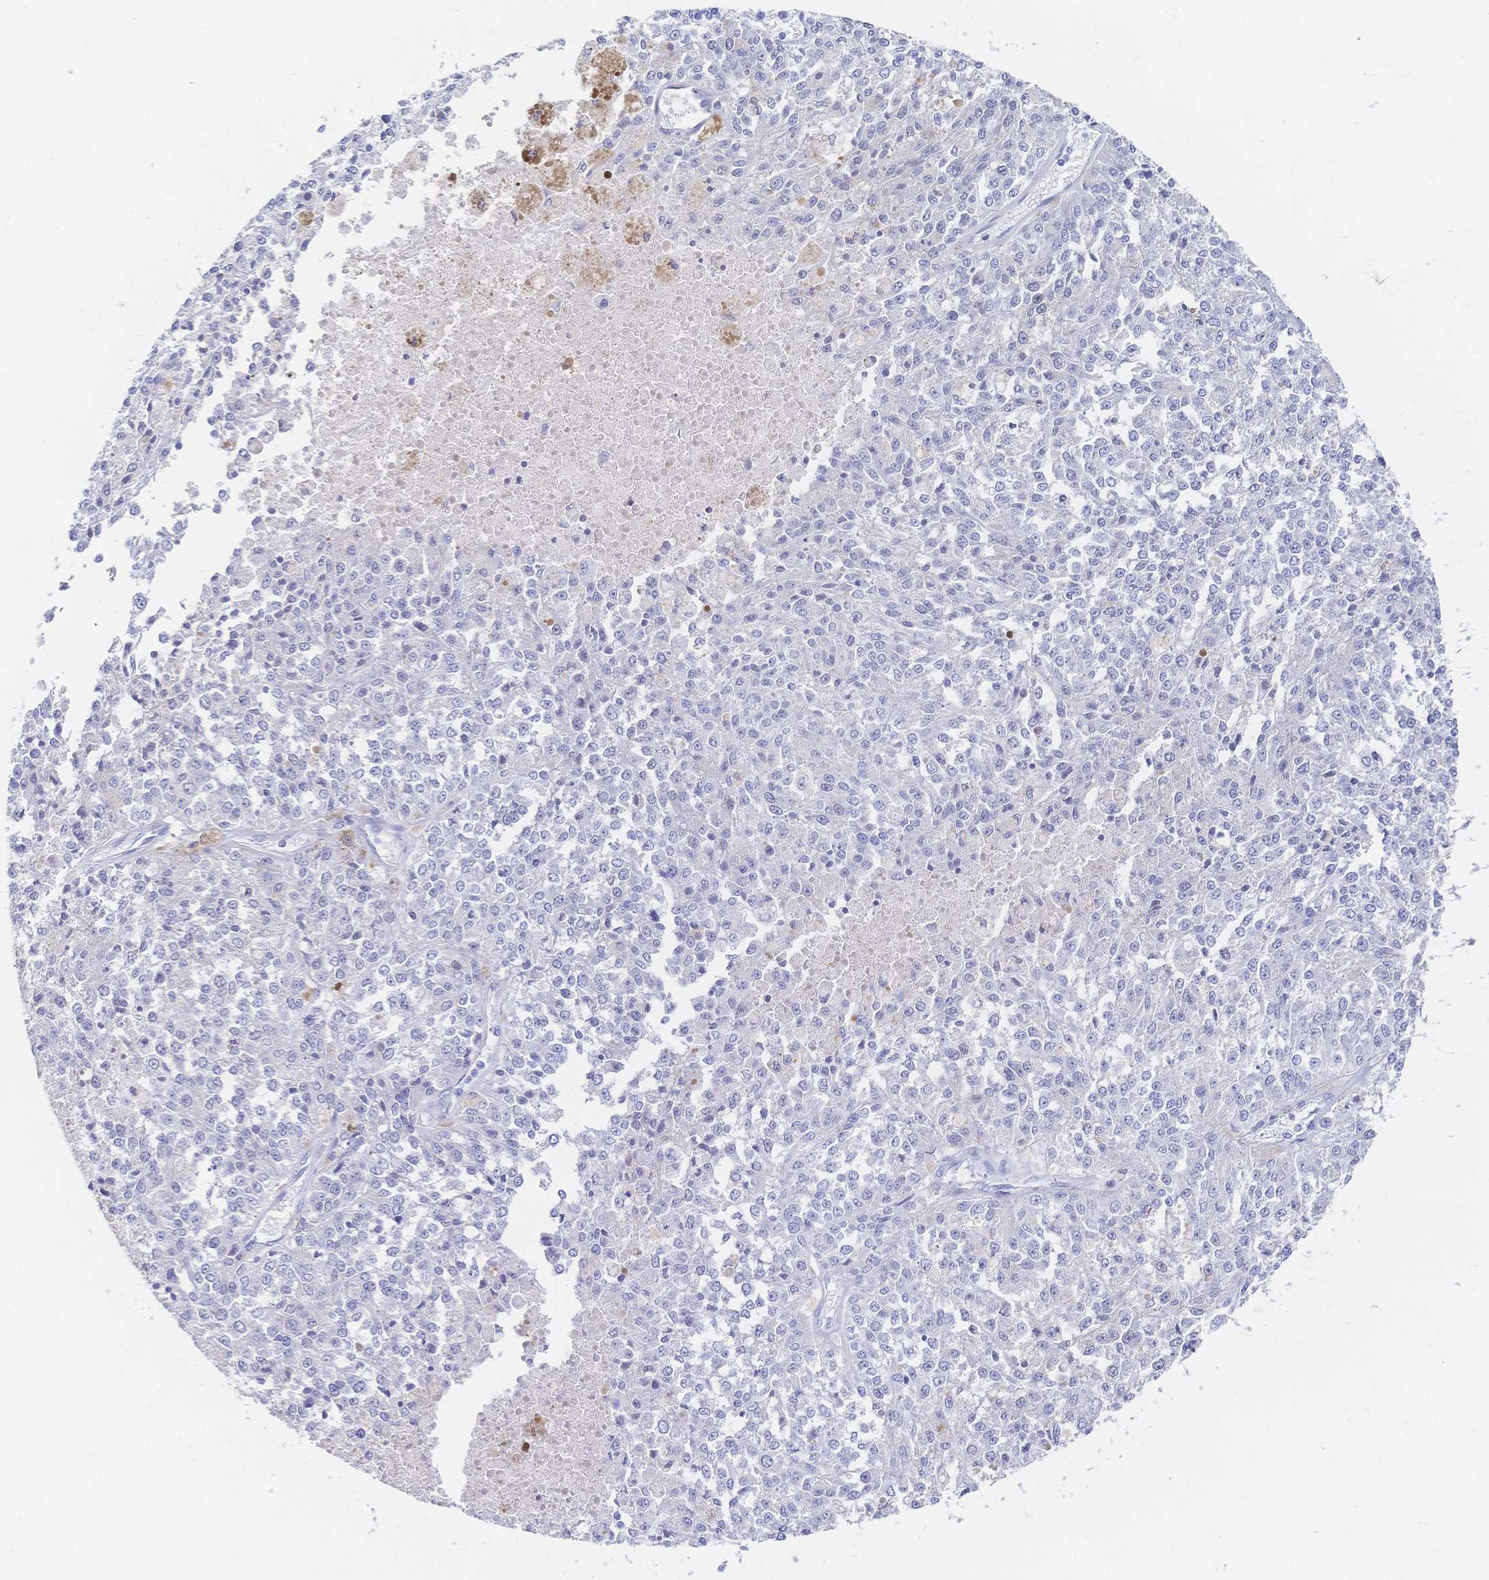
{"staining": {"intensity": "negative", "quantity": "none", "location": "none"}, "tissue": "melanoma", "cell_type": "Tumor cells", "image_type": "cancer", "snomed": [{"axis": "morphology", "description": "Malignant melanoma, Metastatic site"}, {"axis": "topography", "description": "Lymph node"}], "caption": "The photomicrograph shows no staining of tumor cells in malignant melanoma (metastatic site).", "gene": "RRM1", "patient": {"sex": "female", "age": 64}}